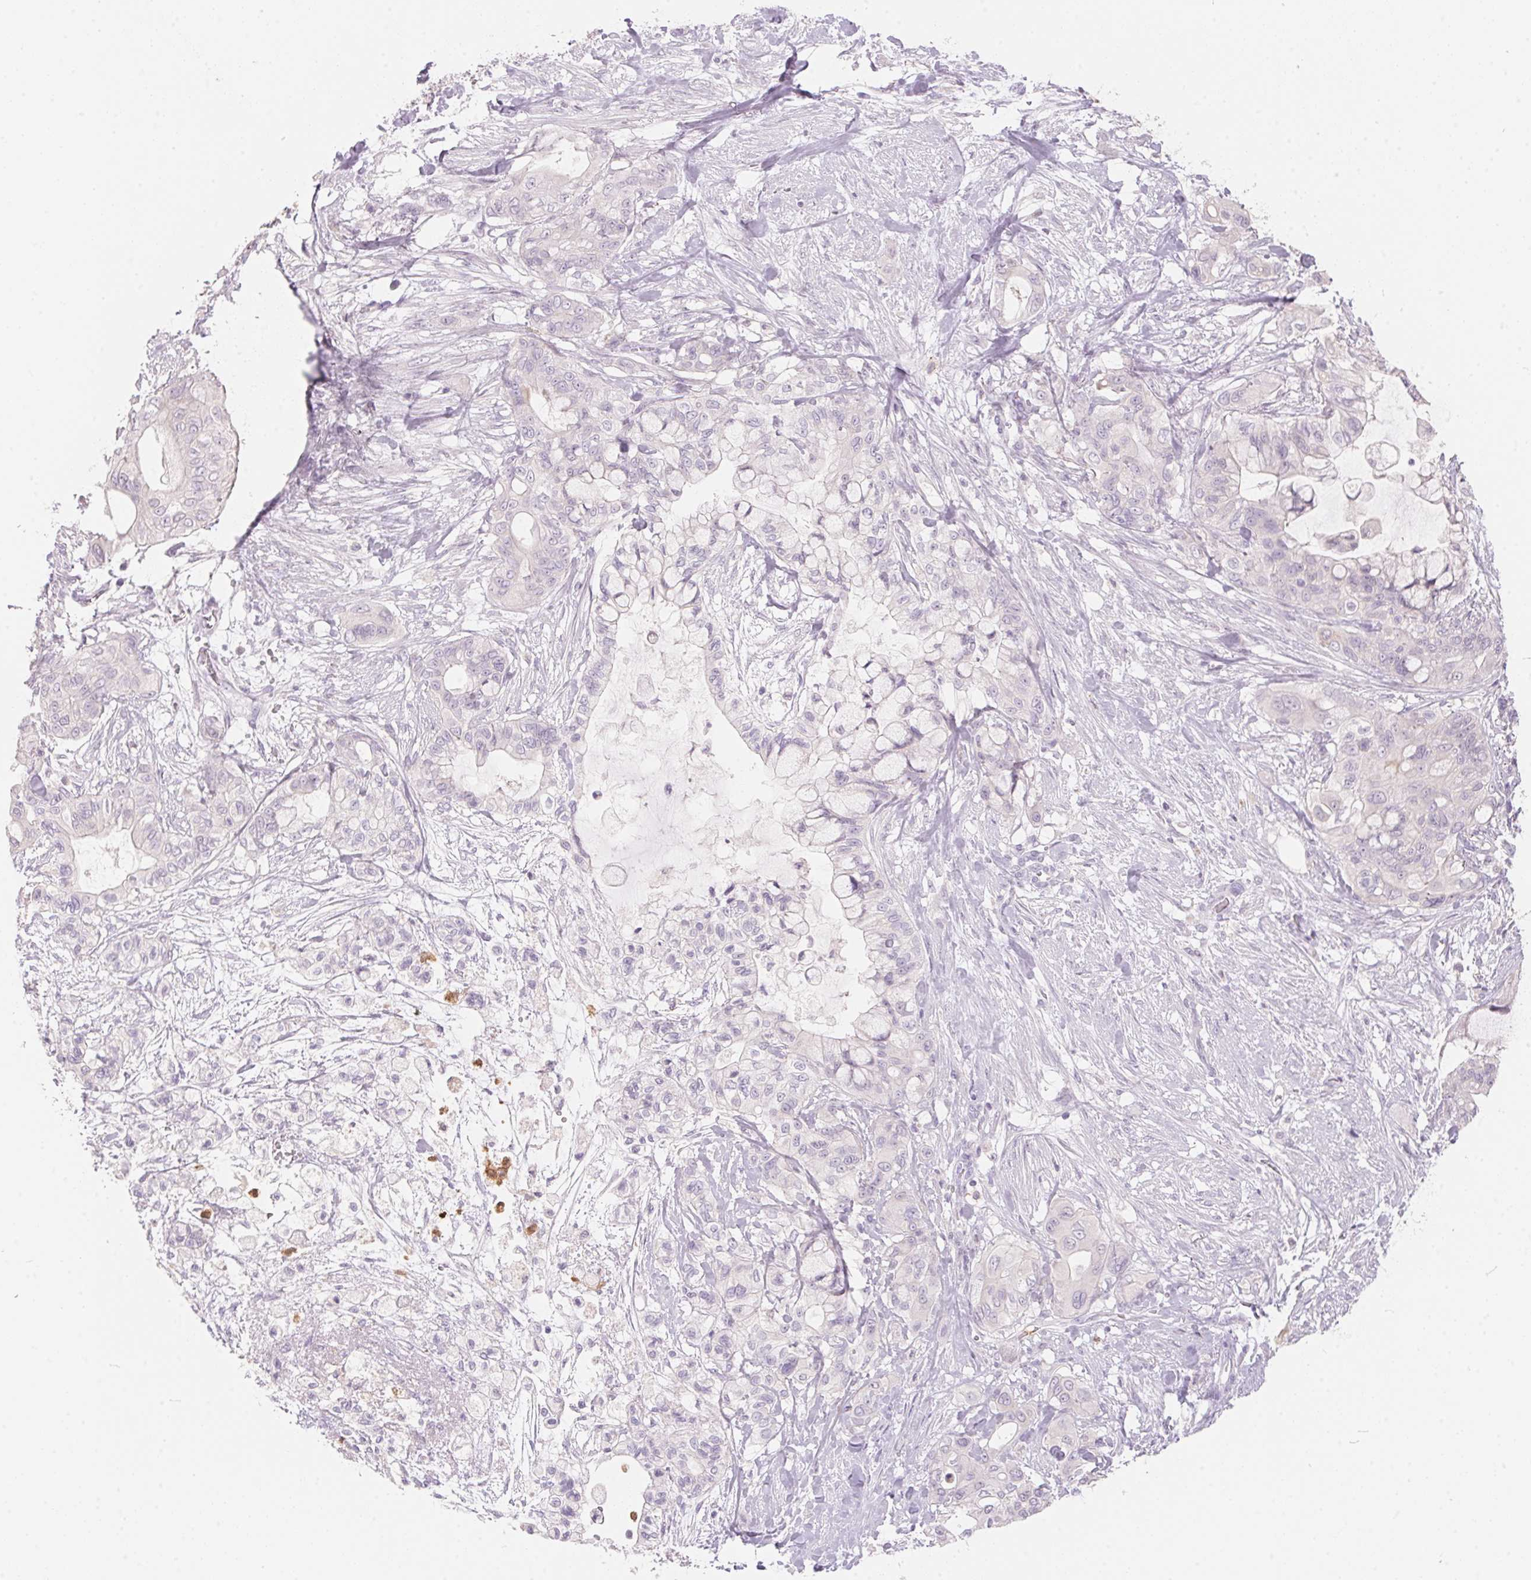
{"staining": {"intensity": "negative", "quantity": "none", "location": "none"}, "tissue": "pancreatic cancer", "cell_type": "Tumor cells", "image_type": "cancer", "snomed": [{"axis": "morphology", "description": "Adenocarcinoma, NOS"}, {"axis": "topography", "description": "Pancreas"}], "caption": "The micrograph shows no staining of tumor cells in pancreatic adenocarcinoma. (Brightfield microscopy of DAB (3,3'-diaminobenzidine) IHC at high magnification).", "gene": "SERPINB1", "patient": {"sex": "male", "age": 71}}